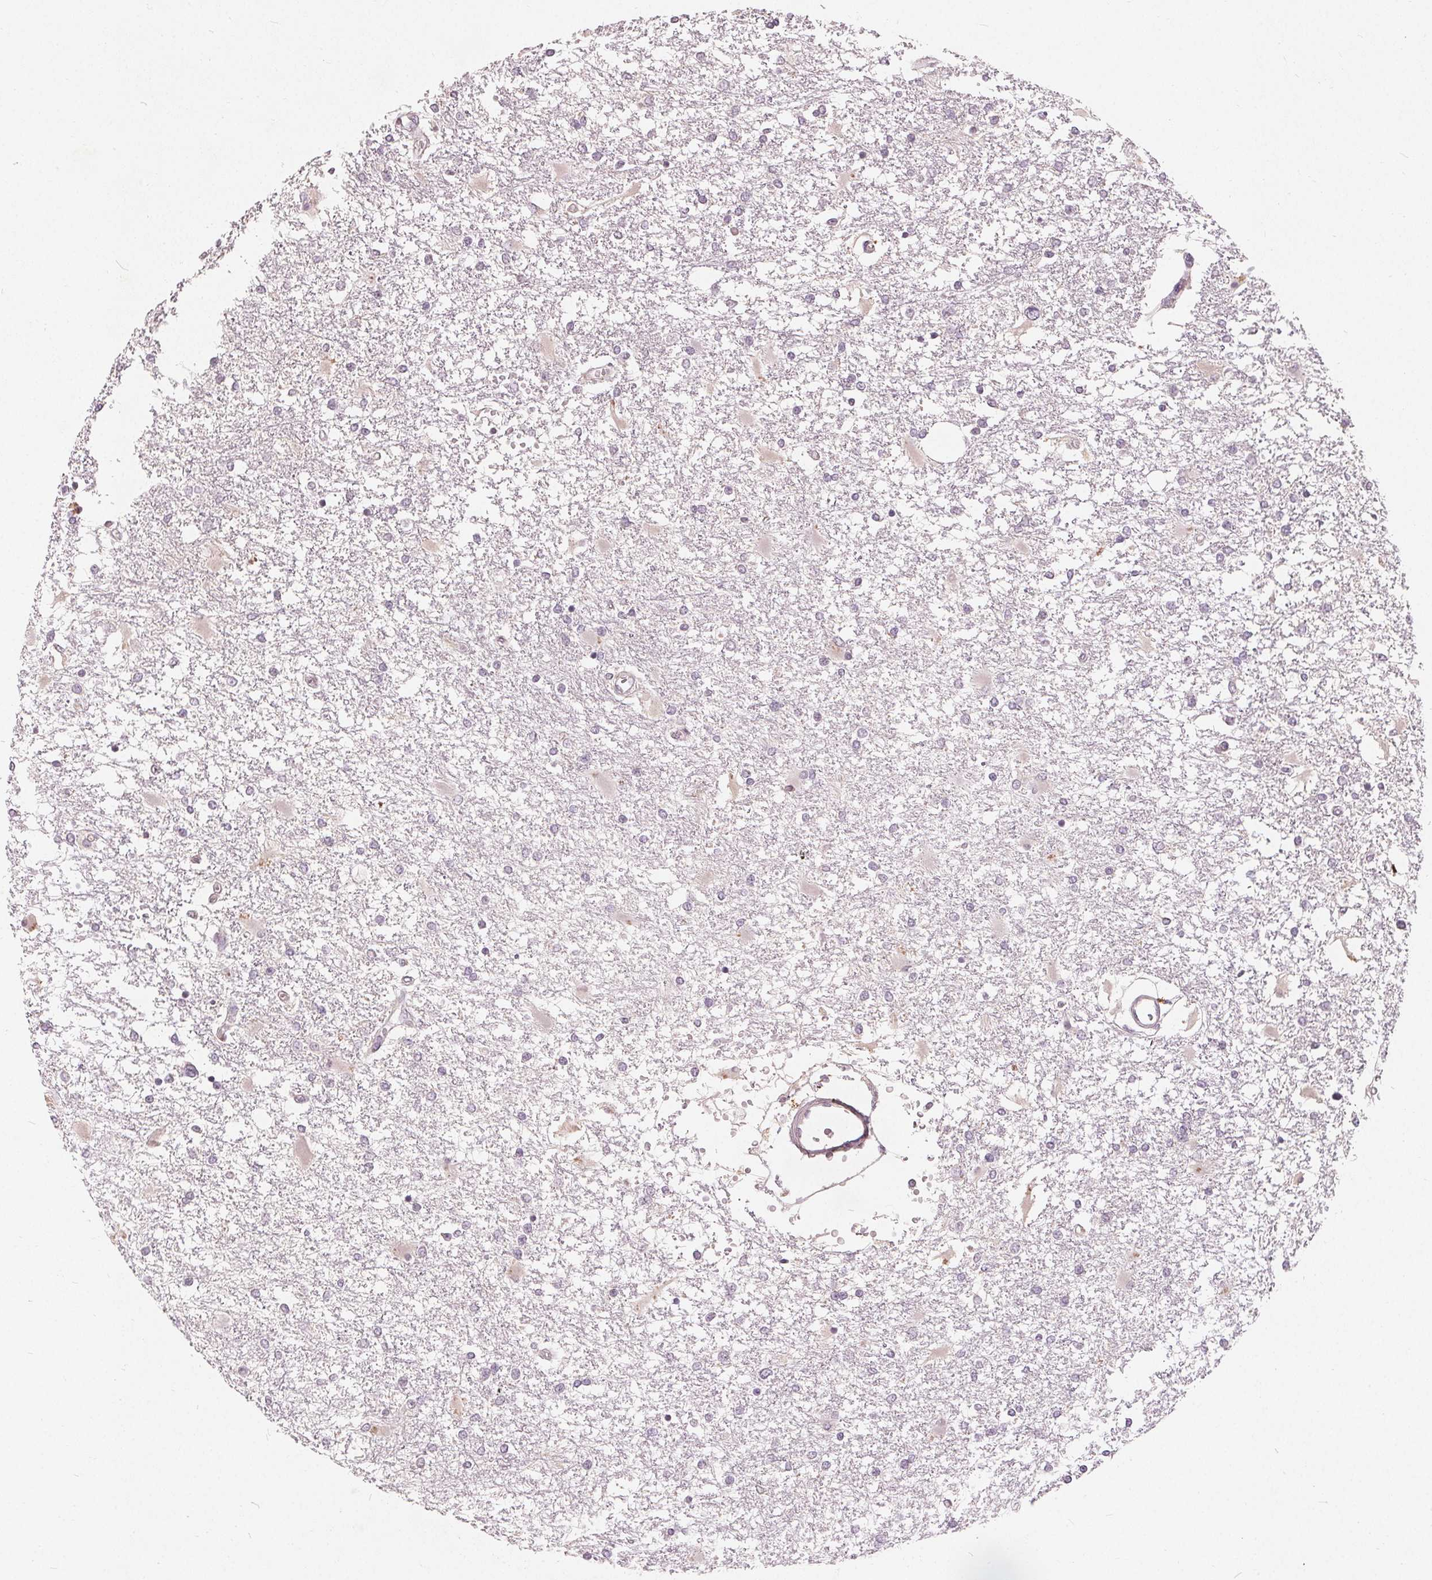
{"staining": {"intensity": "negative", "quantity": "none", "location": "none"}, "tissue": "glioma", "cell_type": "Tumor cells", "image_type": "cancer", "snomed": [{"axis": "morphology", "description": "Glioma, malignant, High grade"}, {"axis": "topography", "description": "Cerebral cortex"}], "caption": "Immunohistochemical staining of human high-grade glioma (malignant) shows no significant expression in tumor cells.", "gene": "TRIM60", "patient": {"sex": "male", "age": 79}}